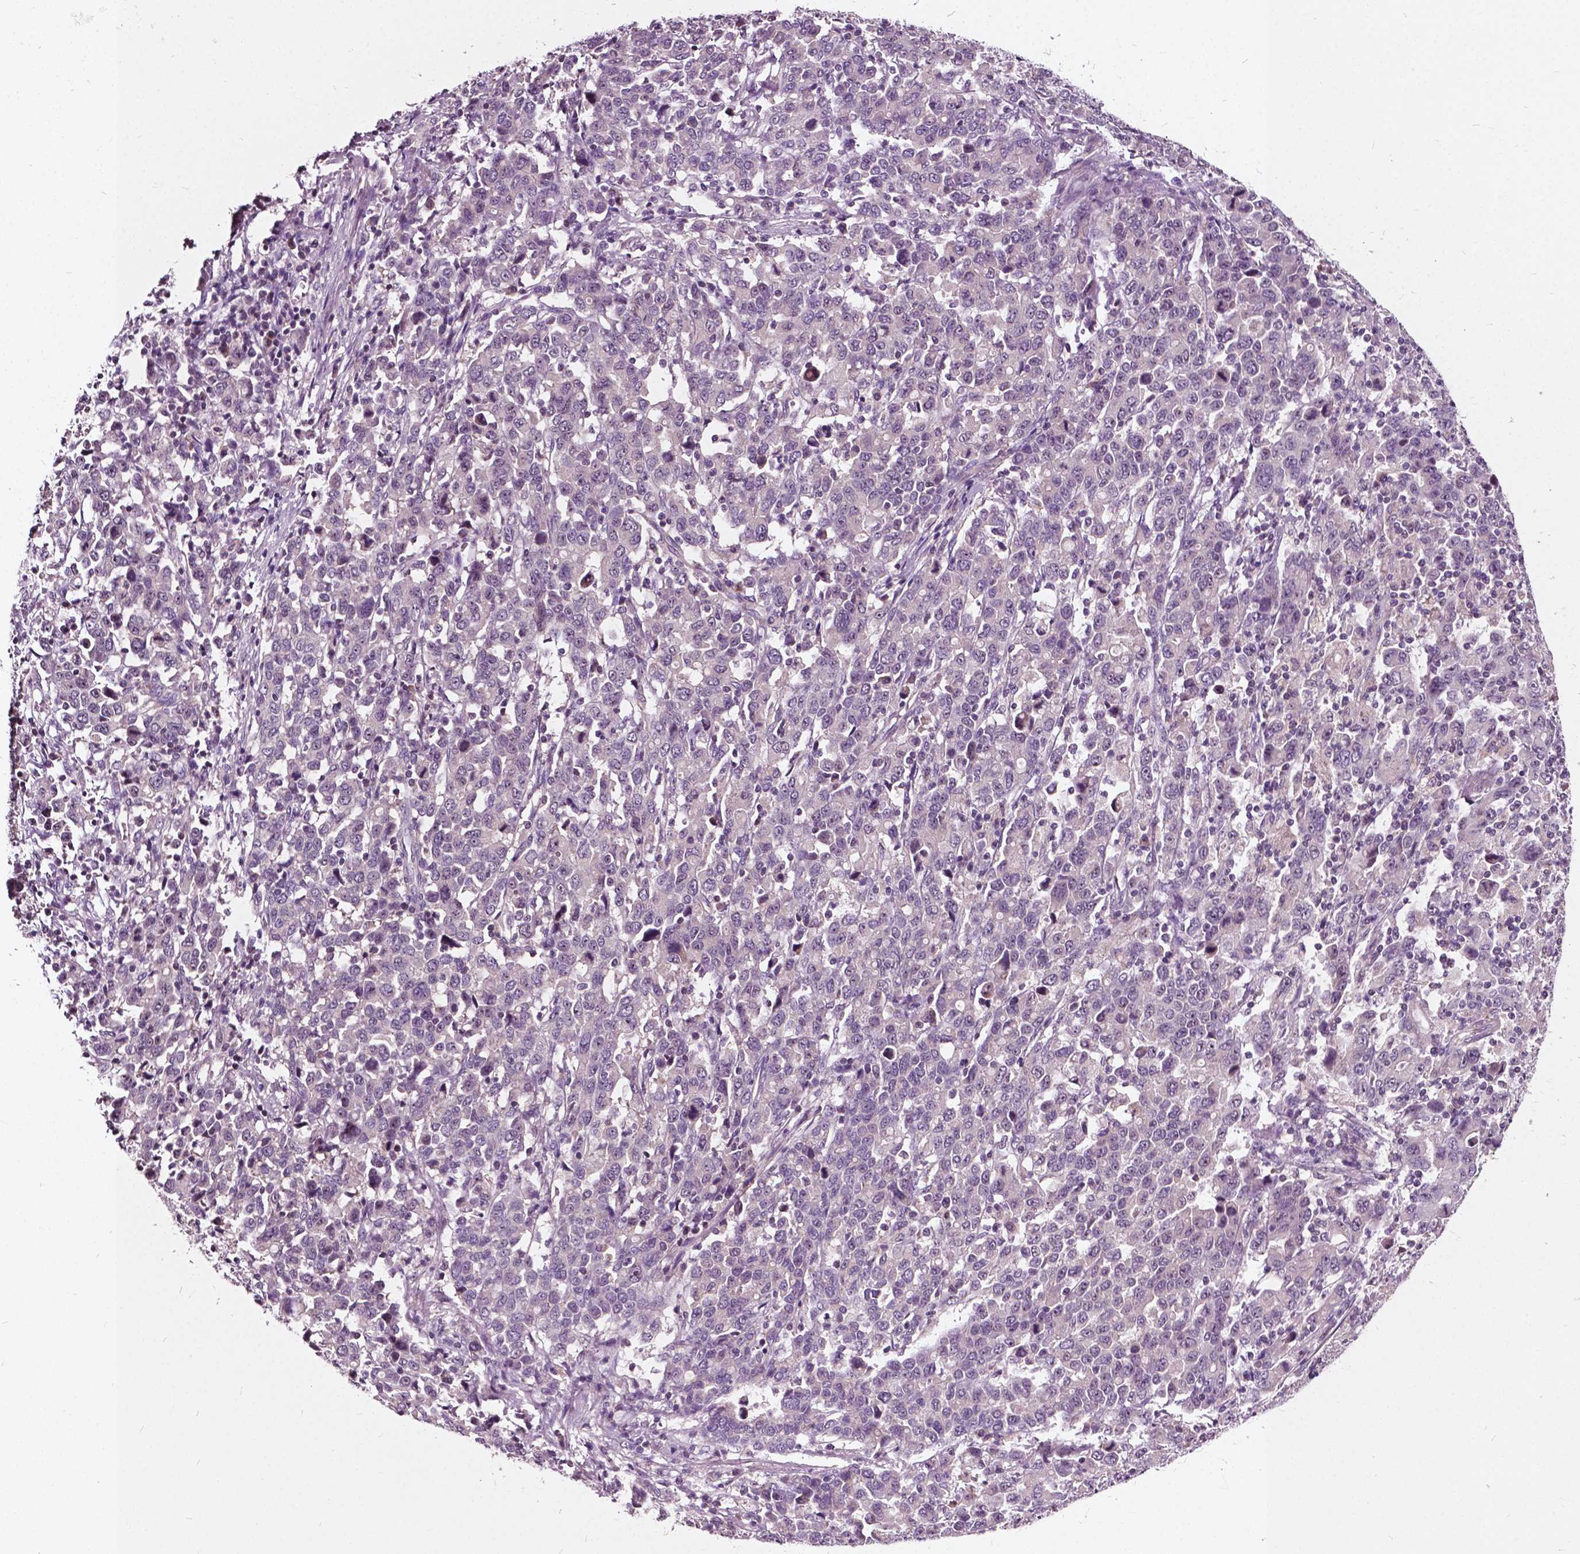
{"staining": {"intensity": "negative", "quantity": "none", "location": "none"}, "tissue": "stomach cancer", "cell_type": "Tumor cells", "image_type": "cancer", "snomed": [{"axis": "morphology", "description": "Adenocarcinoma, NOS"}, {"axis": "topography", "description": "Stomach, upper"}], "caption": "IHC histopathology image of neoplastic tissue: stomach adenocarcinoma stained with DAB shows no significant protein positivity in tumor cells.", "gene": "ODF3L2", "patient": {"sex": "male", "age": 69}}